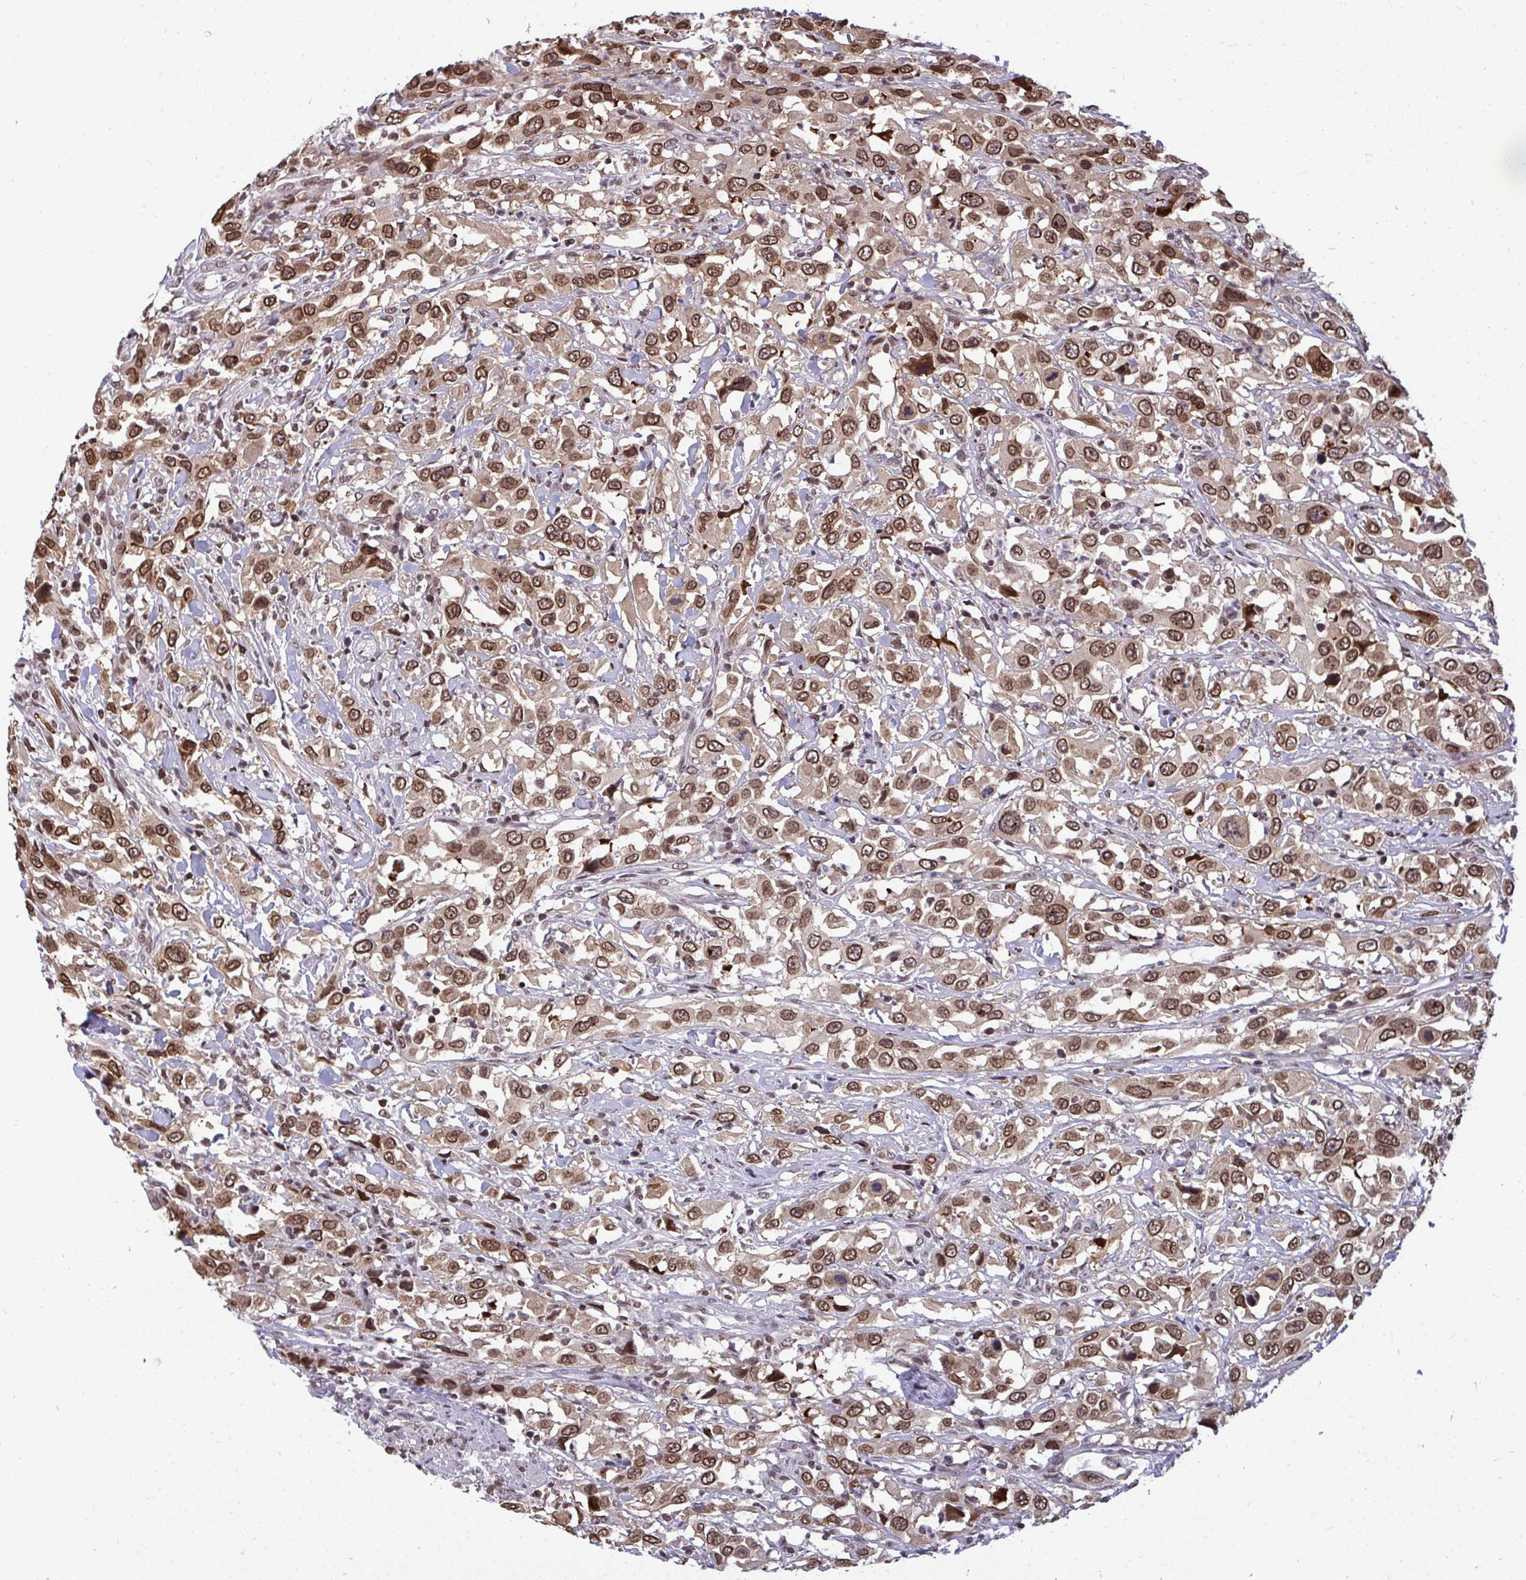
{"staining": {"intensity": "moderate", "quantity": ">75%", "location": "cytoplasmic/membranous,nuclear"}, "tissue": "urothelial cancer", "cell_type": "Tumor cells", "image_type": "cancer", "snomed": [{"axis": "morphology", "description": "Urothelial carcinoma, High grade"}, {"axis": "topography", "description": "Urinary bladder"}], "caption": "The photomicrograph exhibits immunohistochemical staining of urothelial carcinoma (high-grade). There is moderate cytoplasmic/membranous and nuclear expression is appreciated in about >75% of tumor cells.", "gene": "JPT1", "patient": {"sex": "male", "age": 61}}